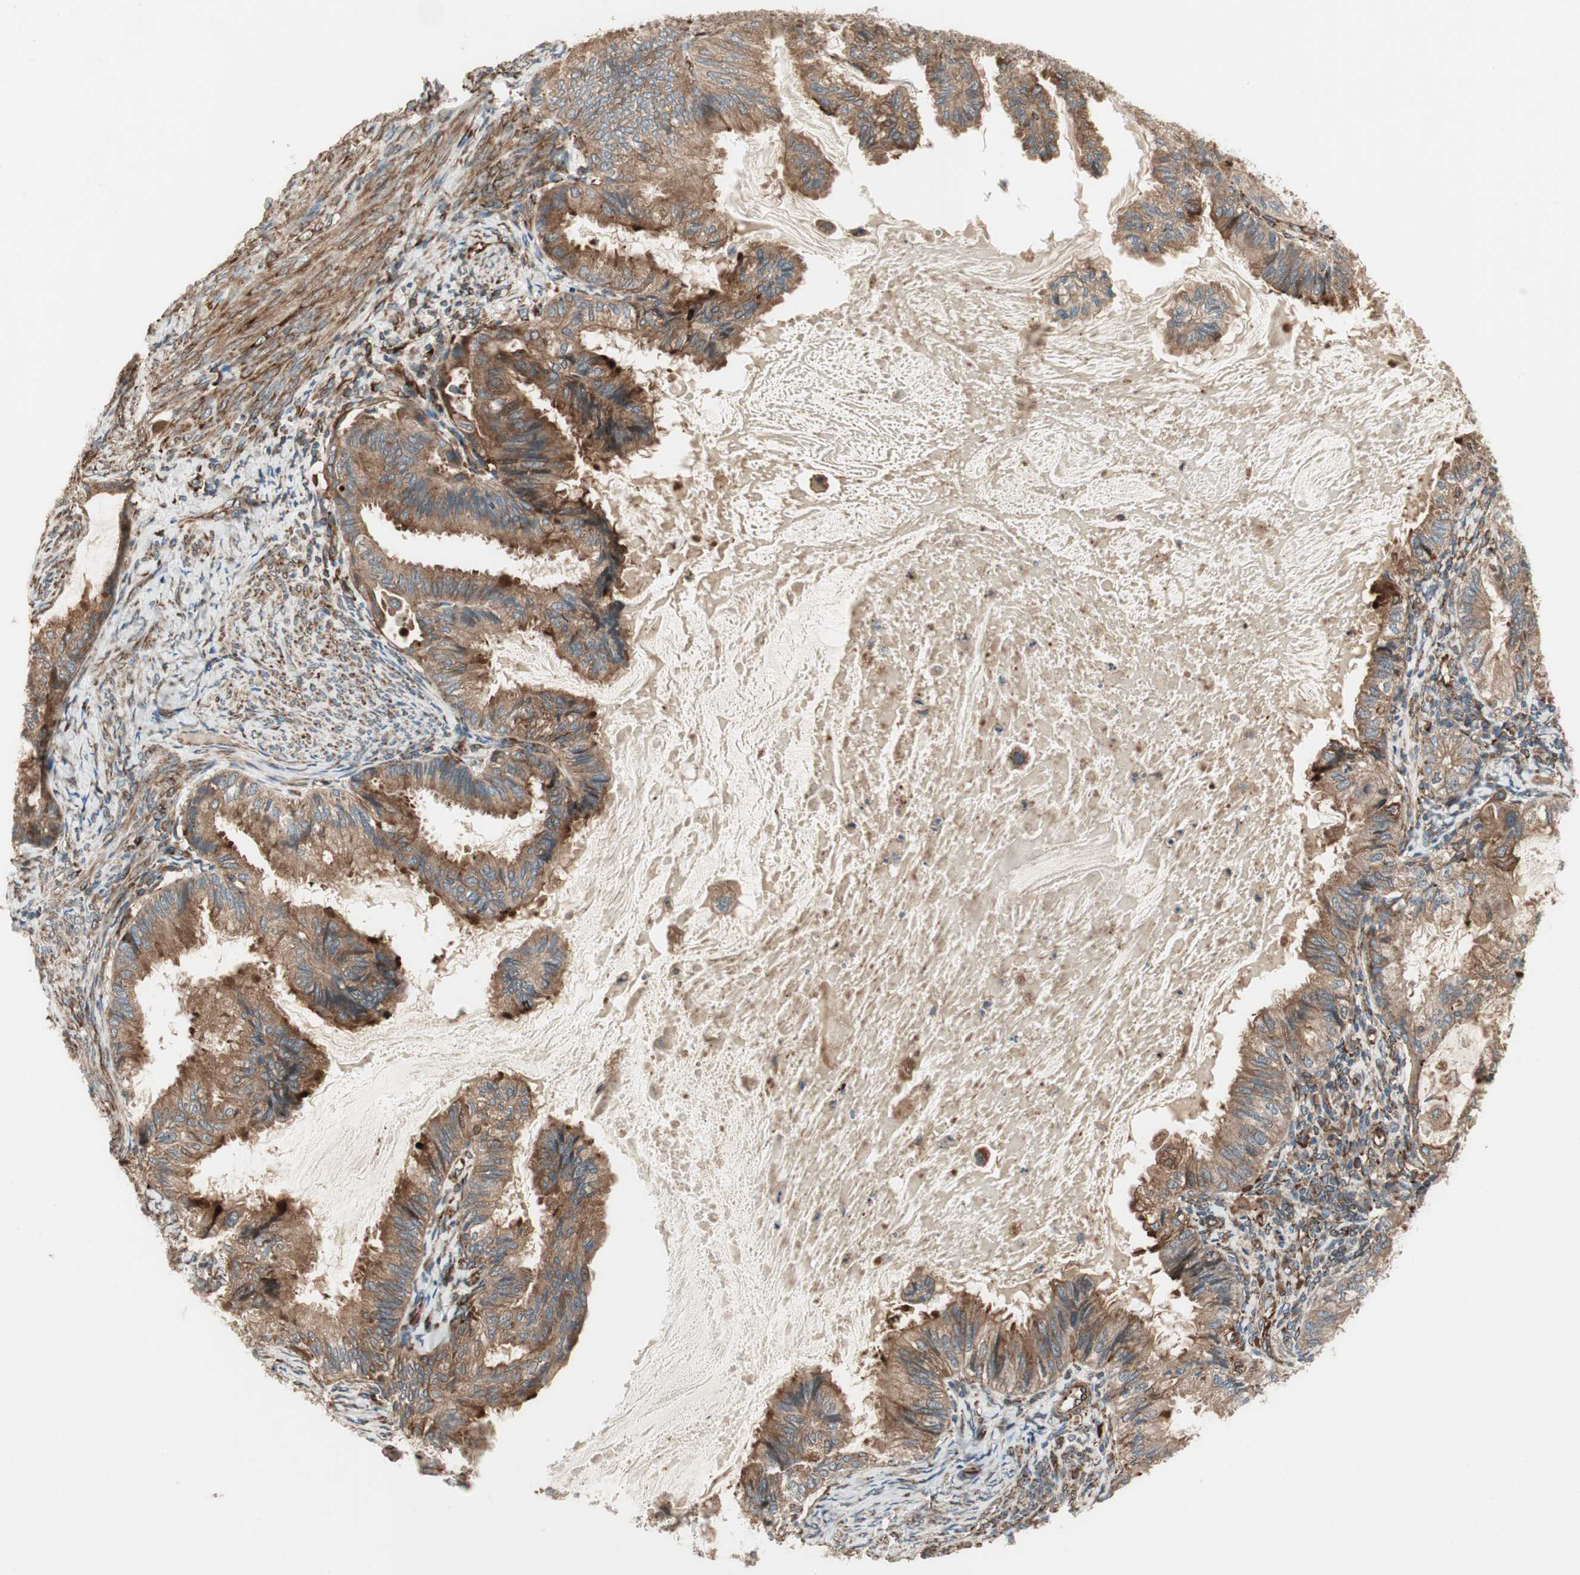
{"staining": {"intensity": "moderate", "quantity": ">75%", "location": "cytoplasmic/membranous"}, "tissue": "cervical cancer", "cell_type": "Tumor cells", "image_type": "cancer", "snomed": [{"axis": "morphology", "description": "Normal tissue, NOS"}, {"axis": "morphology", "description": "Adenocarcinoma, NOS"}, {"axis": "topography", "description": "Cervix"}, {"axis": "topography", "description": "Endometrium"}], "caption": "Immunohistochemical staining of cervical cancer (adenocarcinoma) demonstrates medium levels of moderate cytoplasmic/membranous protein staining in about >75% of tumor cells.", "gene": "PRKG1", "patient": {"sex": "female", "age": 86}}